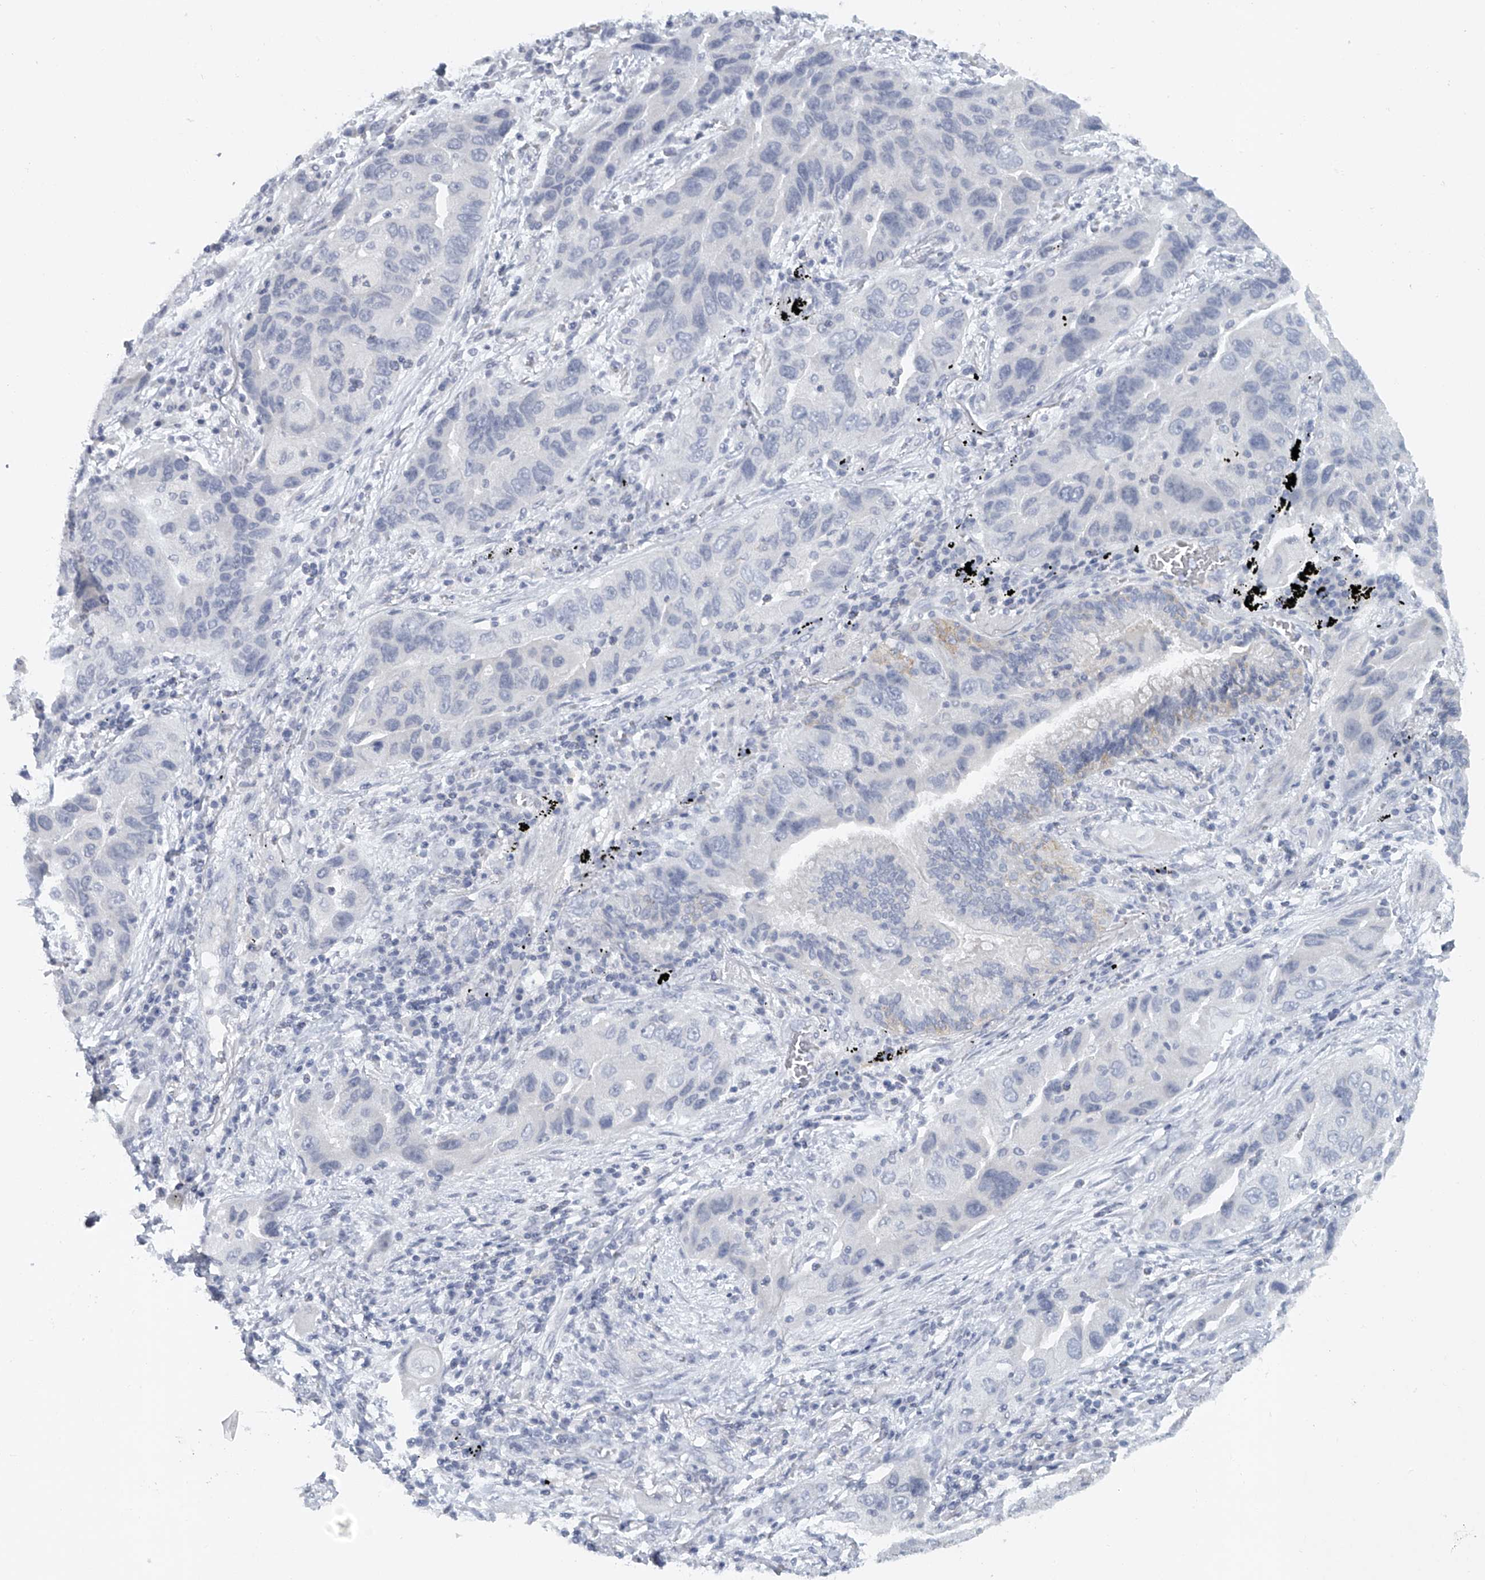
{"staining": {"intensity": "negative", "quantity": "none", "location": "none"}, "tissue": "lung cancer", "cell_type": "Tumor cells", "image_type": "cancer", "snomed": [{"axis": "morphology", "description": "Adenocarcinoma, NOS"}, {"axis": "topography", "description": "Lung"}], "caption": "DAB immunohistochemical staining of lung adenocarcinoma demonstrates no significant positivity in tumor cells.", "gene": "FAT2", "patient": {"sex": "female", "age": 65}}